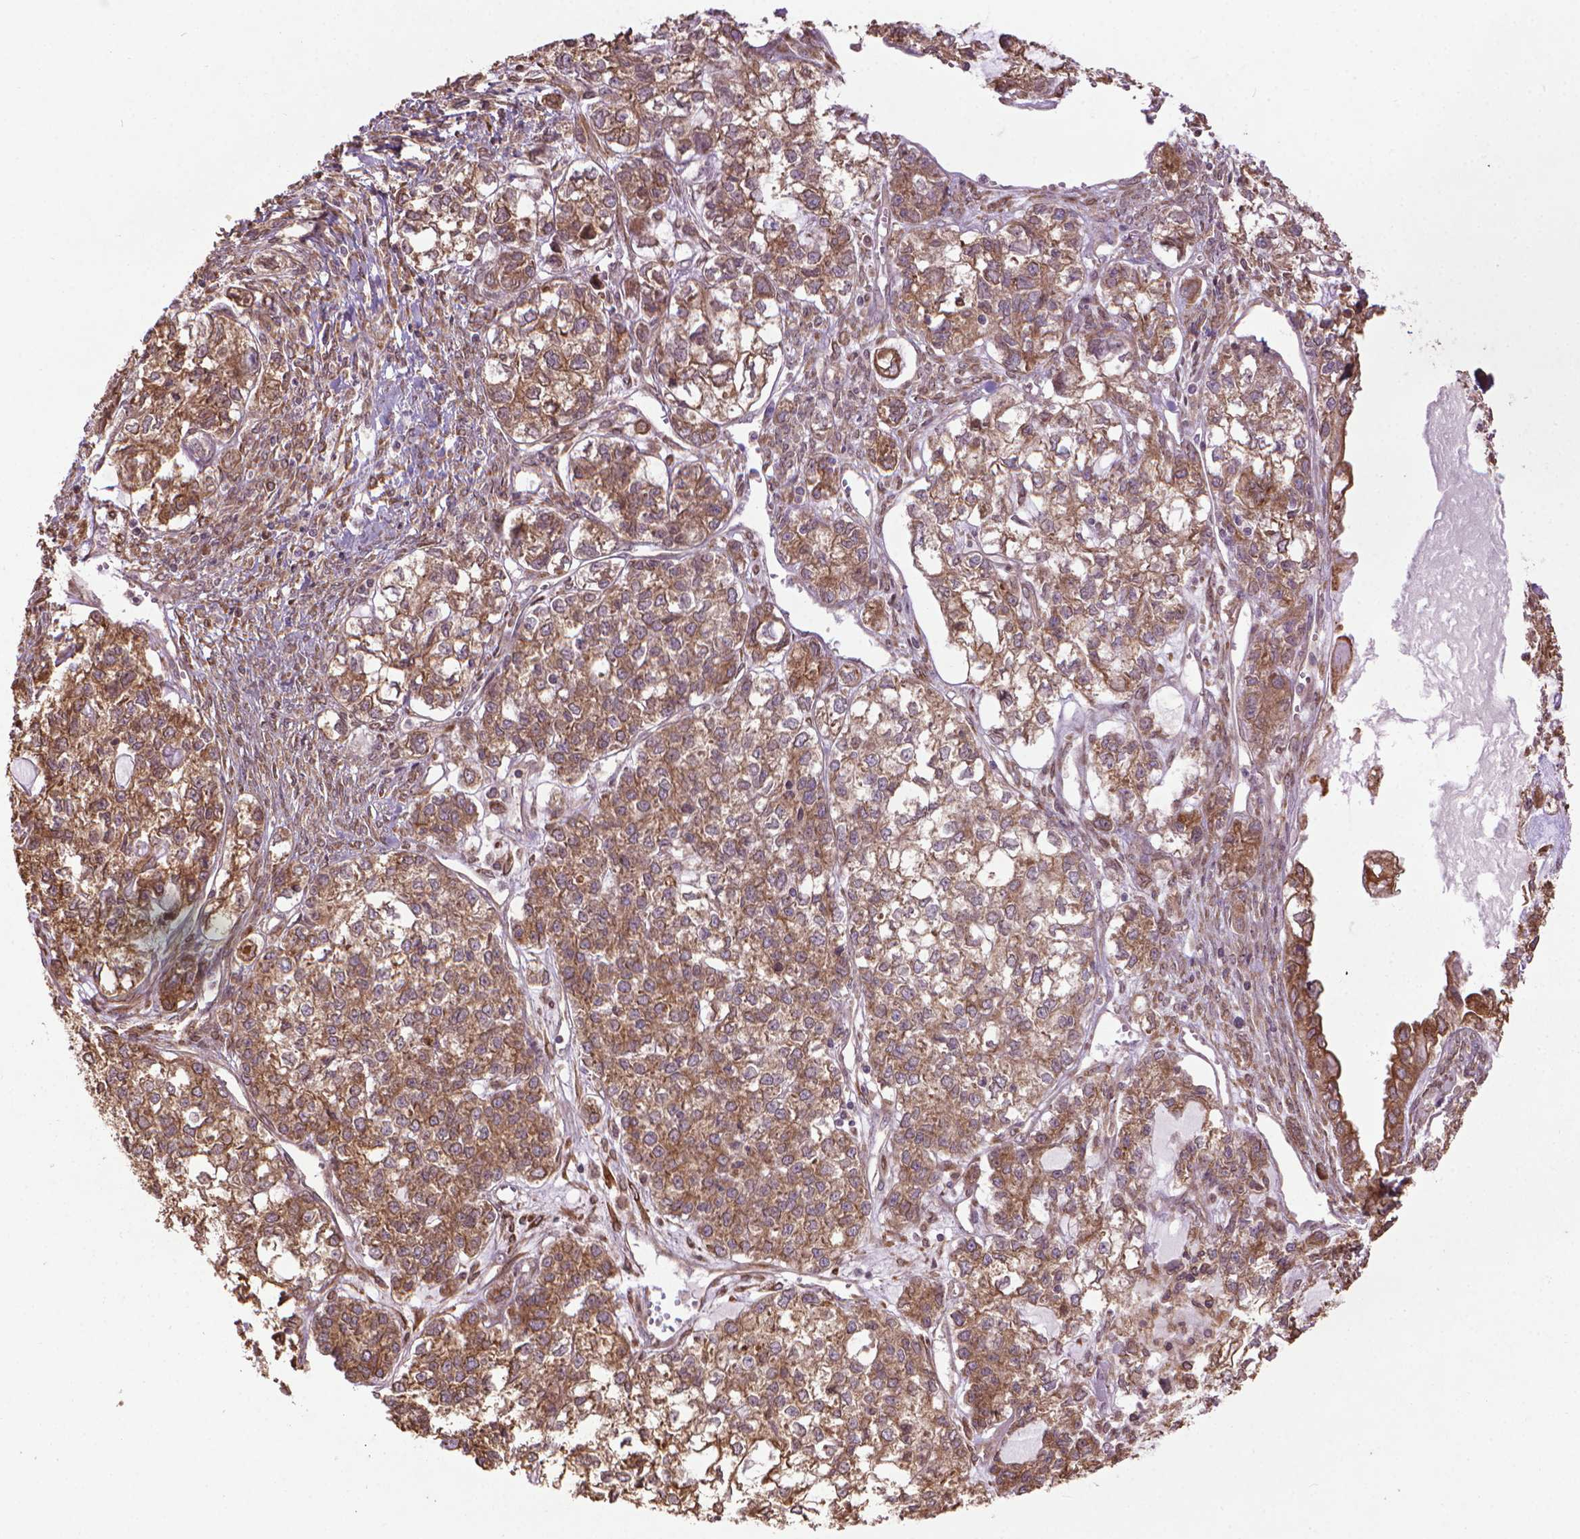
{"staining": {"intensity": "moderate", "quantity": ">75%", "location": "cytoplasmic/membranous"}, "tissue": "ovarian cancer", "cell_type": "Tumor cells", "image_type": "cancer", "snomed": [{"axis": "morphology", "description": "Carcinoma, endometroid"}, {"axis": "topography", "description": "Ovary"}], "caption": "Immunohistochemistry (IHC) (DAB (3,3'-diaminobenzidine)) staining of endometroid carcinoma (ovarian) reveals moderate cytoplasmic/membranous protein staining in approximately >75% of tumor cells.", "gene": "GAS1", "patient": {"sex": "female", "age": 64}}